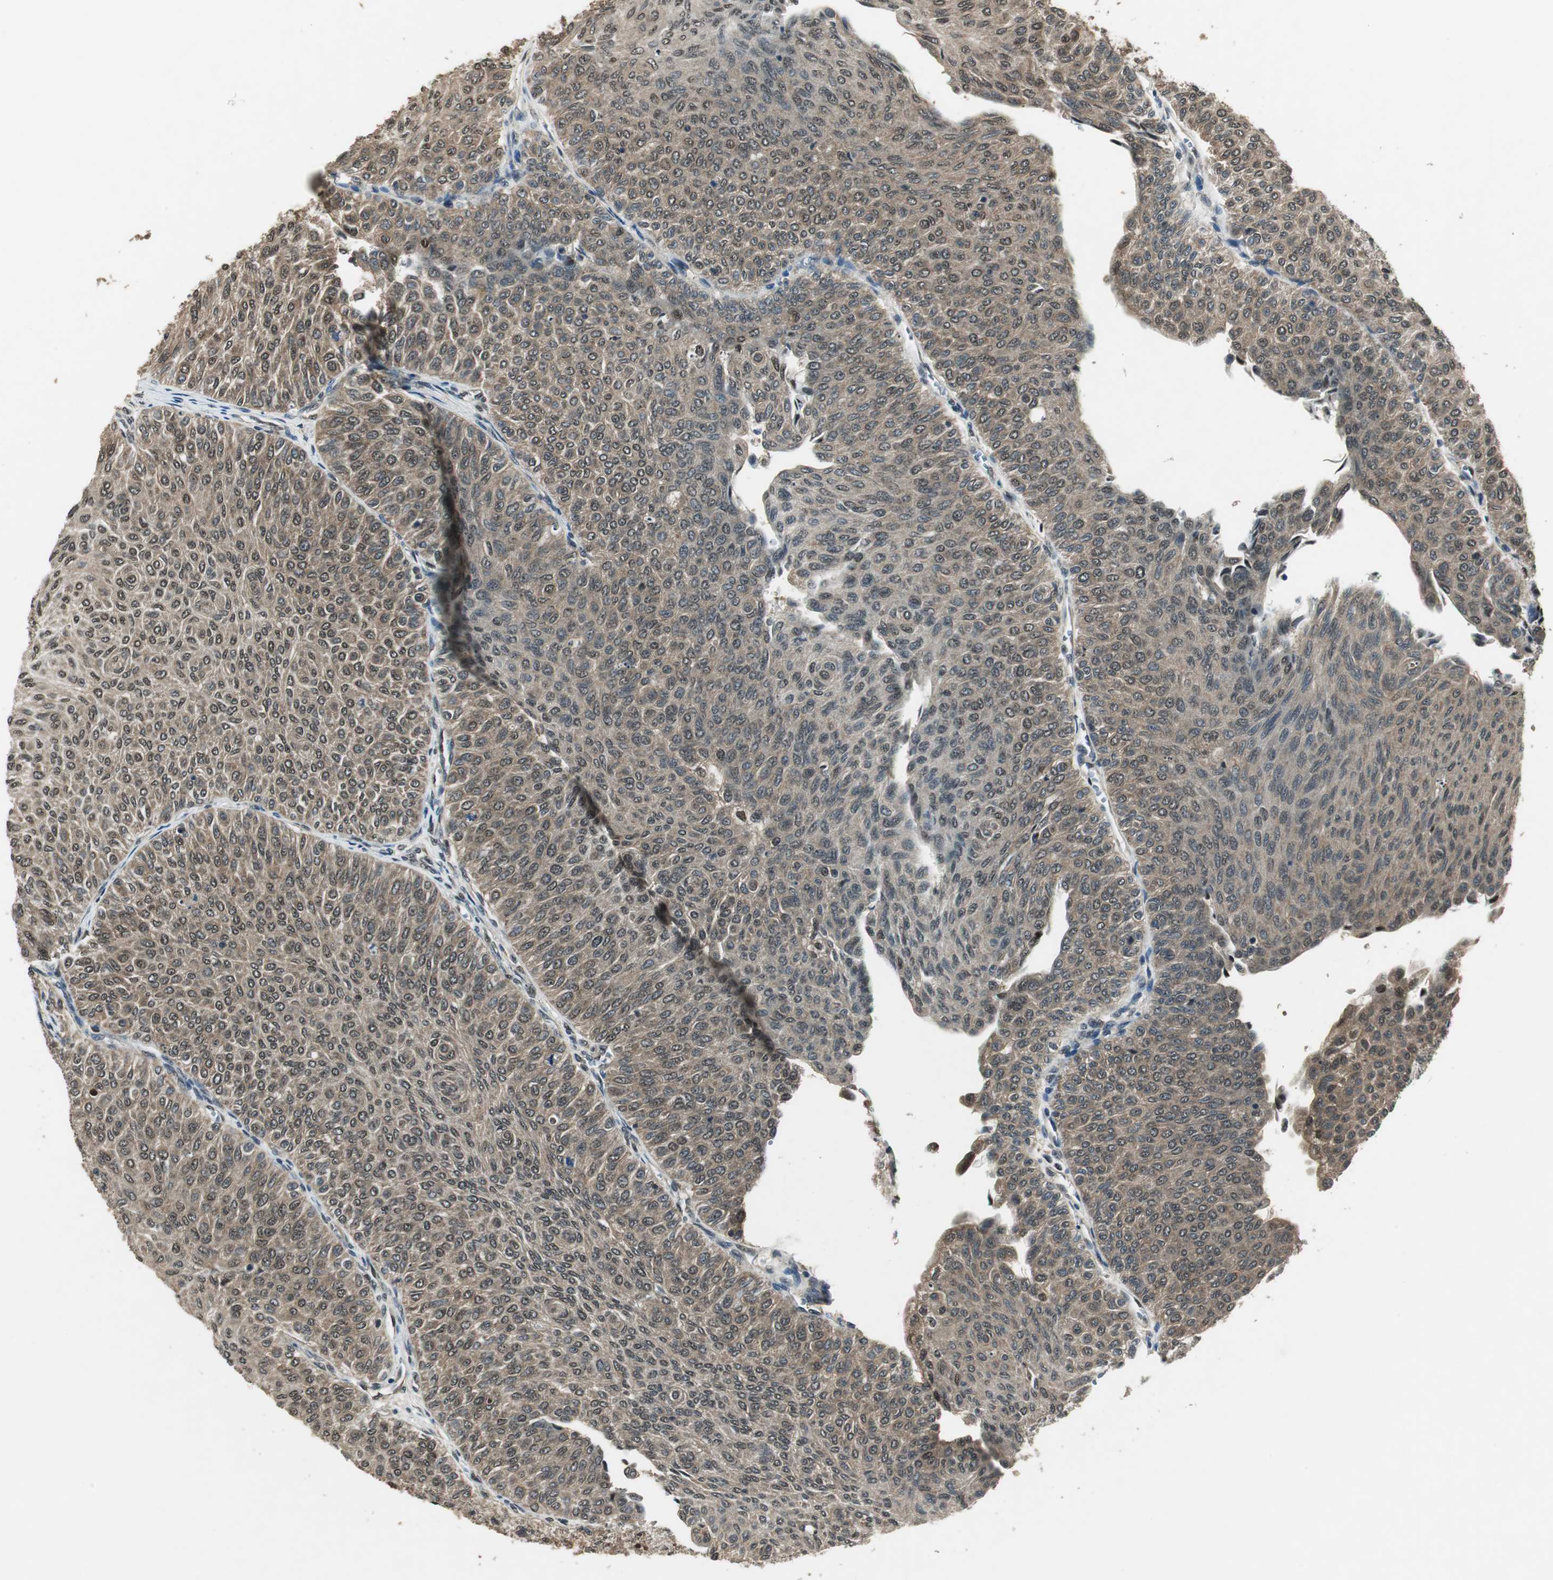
{"staining": {"intensity": "weak", "quantity": ">75%", "location": "cytoplasmic/membranous,nuclear"}, "tissue": "urothelial cancer", "cell_type": "Tumor cells", "image_type": "cancer", "snomed": [{"axis": "morphology", "description": "Urothelial carcinoma, Low grade"}, {"axis": "topography", "description": "Urinary bladder"}], "caption": "High-magnification brightfield microscopy of urothelial carcinoma (low-grade) stained with DAB (3,3'-diaminobenzidine) (brown) and counterstained with hematoxylin (blue). tumor cells exhibit weak cytoplasmic/membranous and nuclear staining is seen in approximately>75% of cells.", "gene": "PSMB4", "patient": {"sex": "male", "age": 78}}